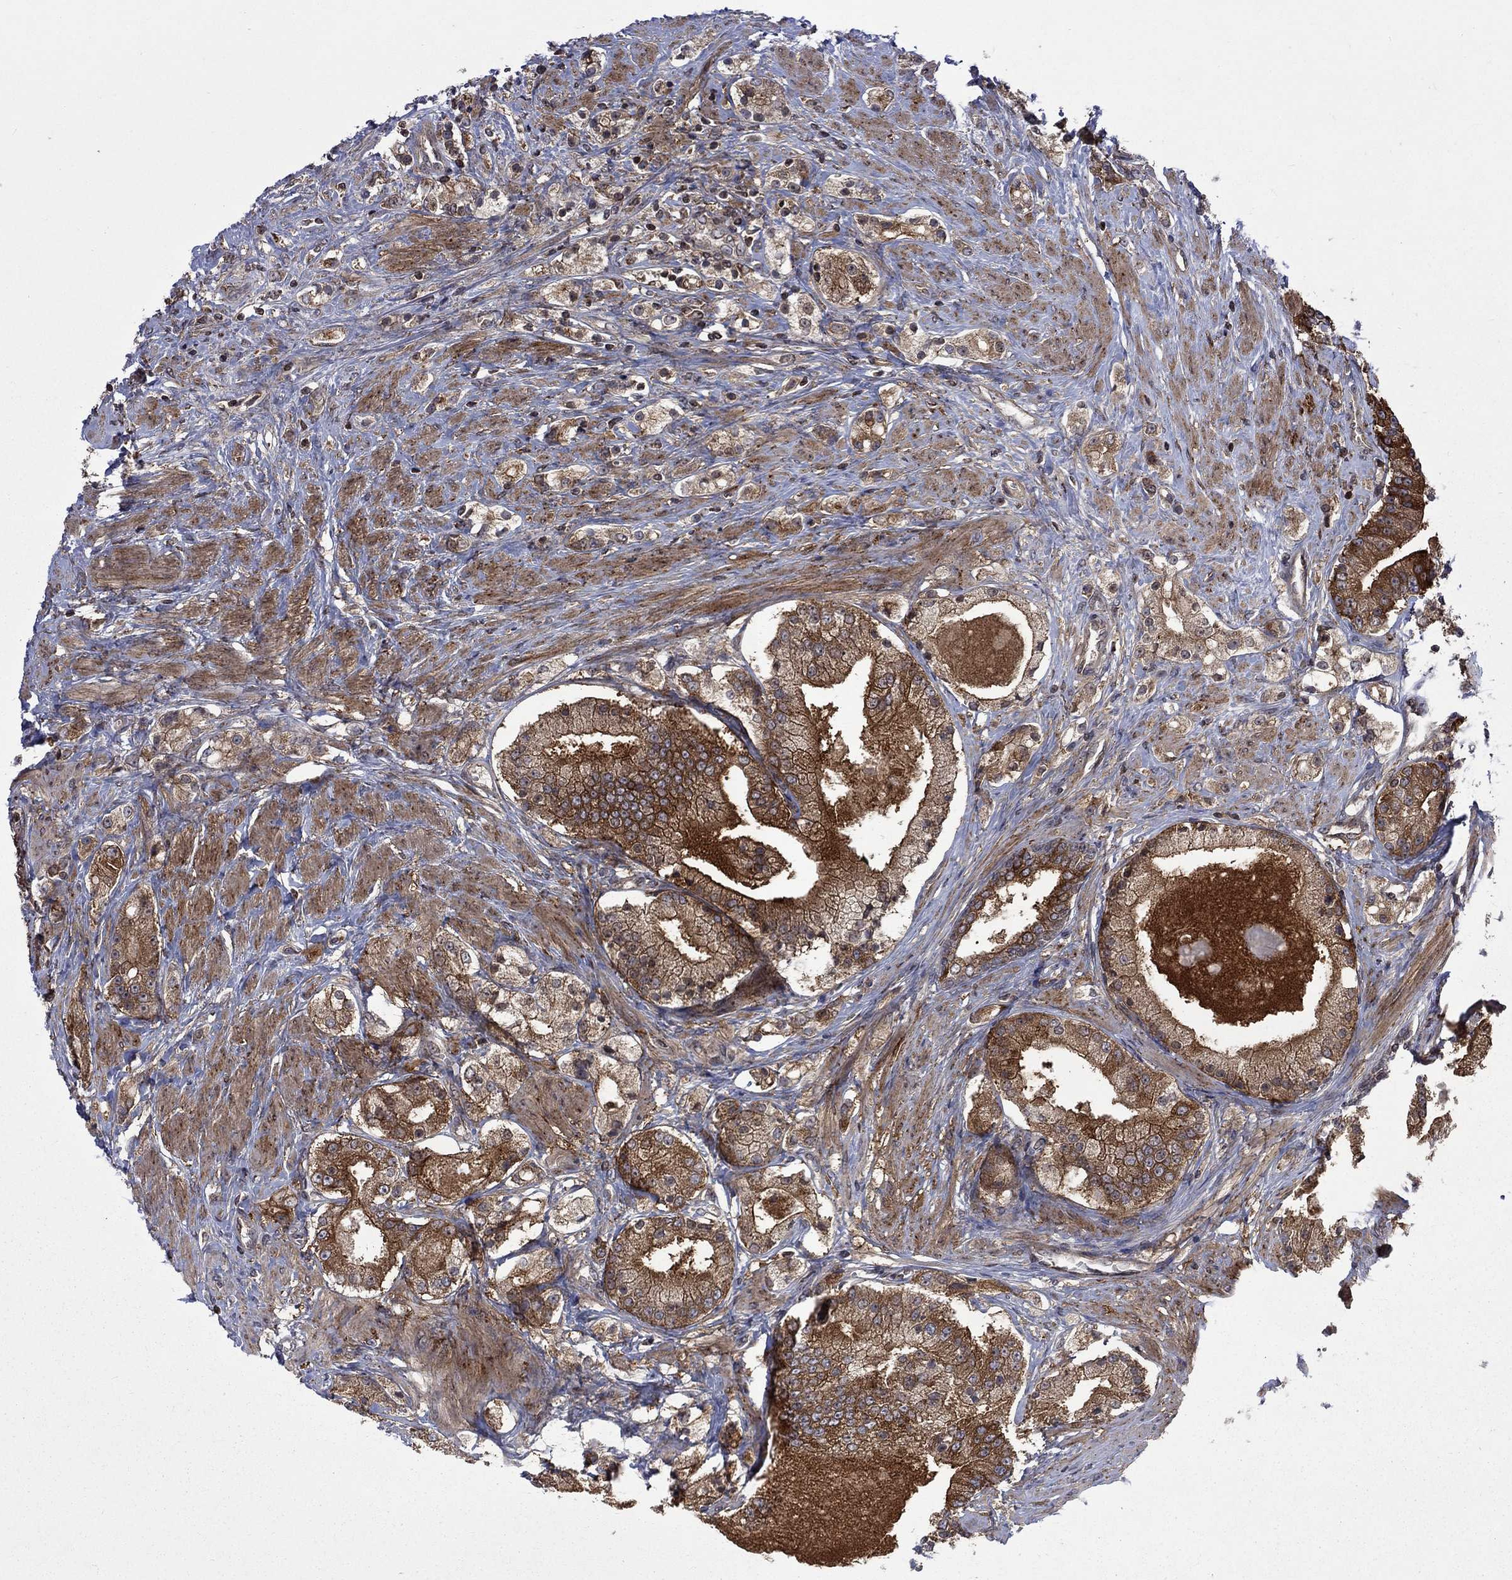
{"staining": {"intensity": "moderate", "quantity": ">75%", "location": "cytoplasmic/membranous"}, "tissue": "prostate cancer", "cell_type": "Tumor cells", "image_type": "cancer", "snomed": [{"axis": "morphology", "description": "Adenocarcinoma, NOS"}, {"axis": "topography", "description": "Prostate and seminal vesicle, NOS"}, {"axis": "topography", "description": "Prostate"}], "caption": "Immunohistochemical staining of human prostate adenocarcinoma exhibits medium levels of moderate cytoplasmic/membranous protein positivity in about >75% of tumor cells.", "gene": "TMEM33", "patient": {"sex": "male", "age": 67}}